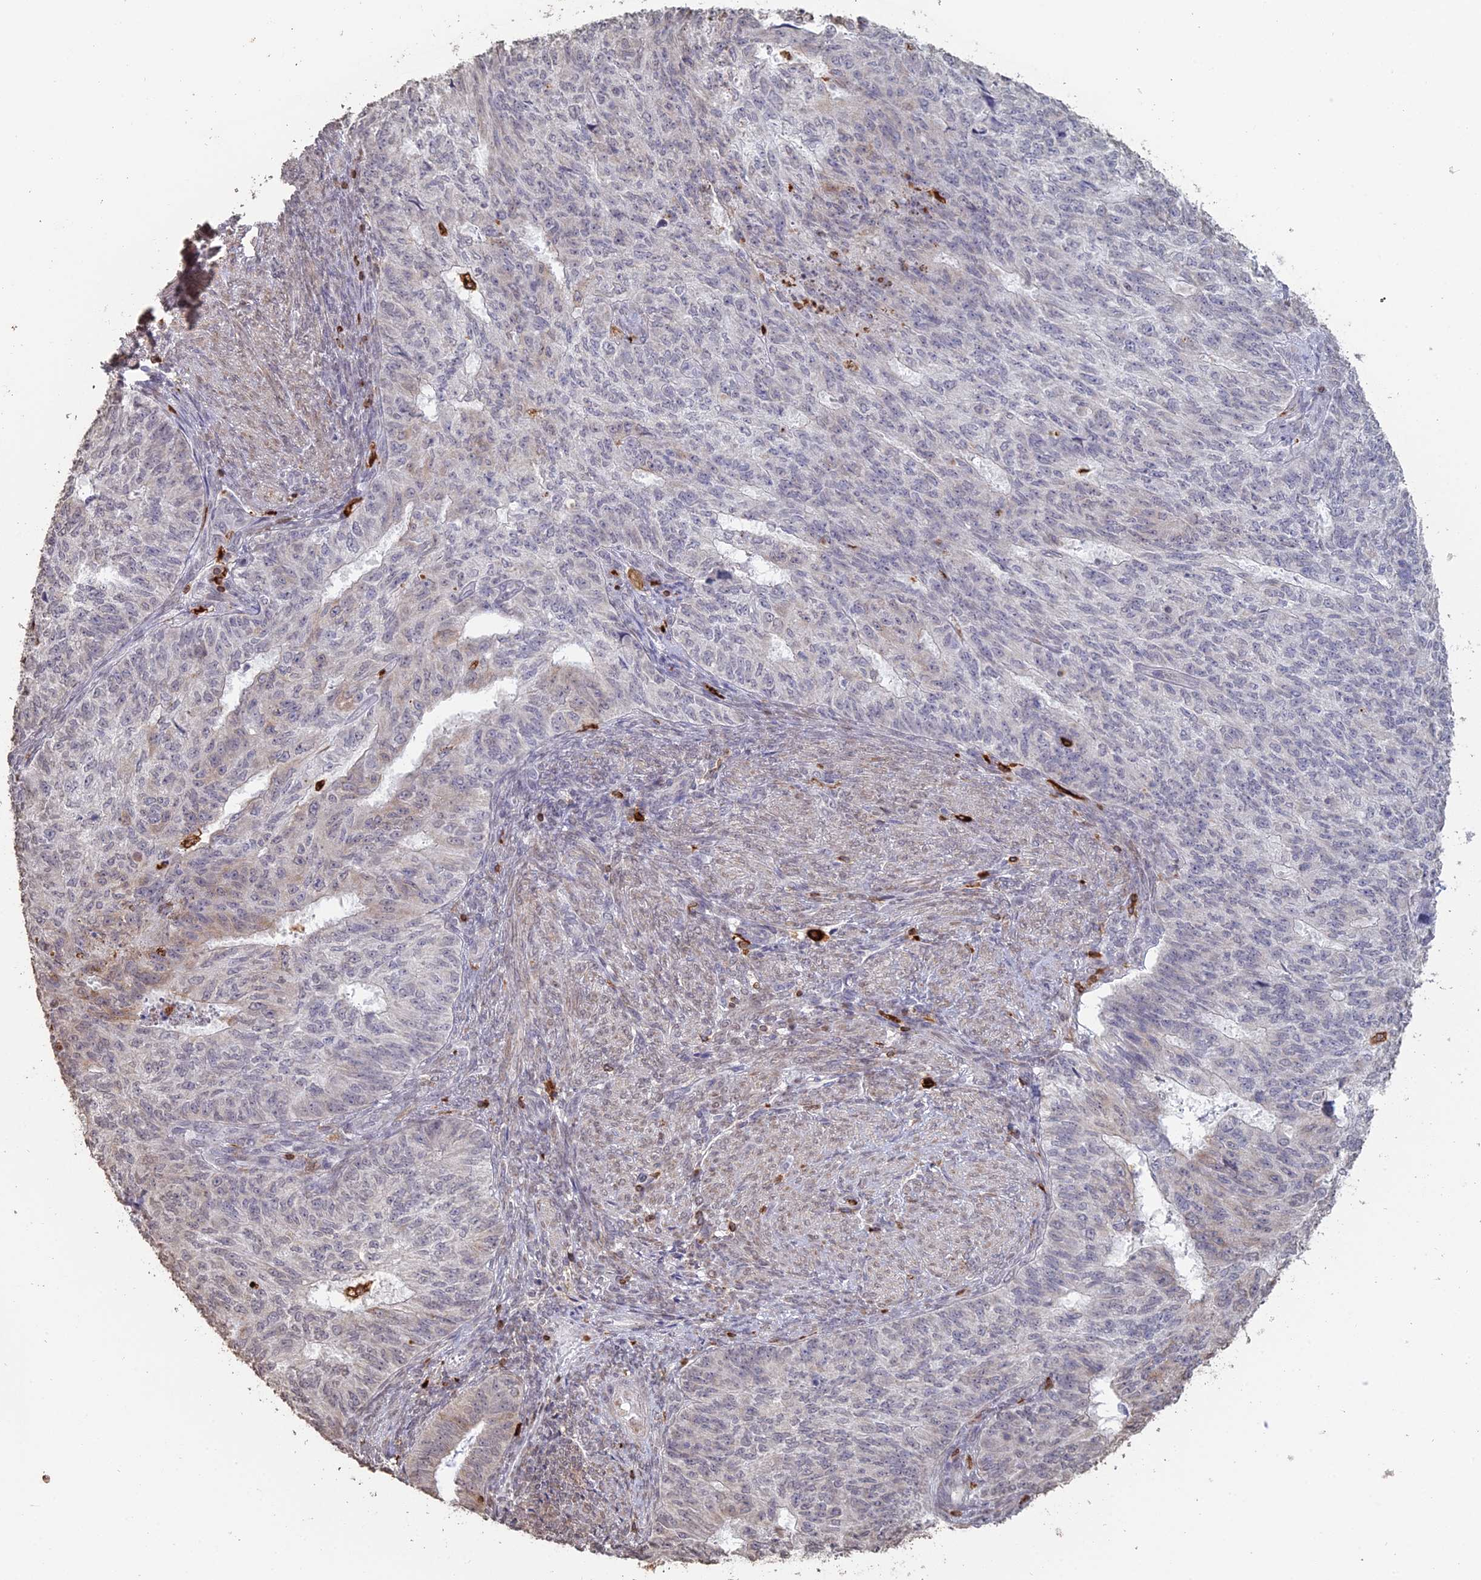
{"staining": {"intensity": "negative", "quantity": "none", "location": "none"}, "tissue": "endometrial cancer", "cell_type": "Tumor cells", "image_type": "cancer", "snomed": [{"axis": "morphology", "description": "Adenocarcinoma, NOS"}, {"axis": "topography", "description": "Endometrium"}], "caption": "Immunohistochemical staining of adenocarcinoma (endometrial) demonstrates no significant staining in tumor cells.", "gene": "APOBR", "patient": {"sex": "female", "age": 32}}